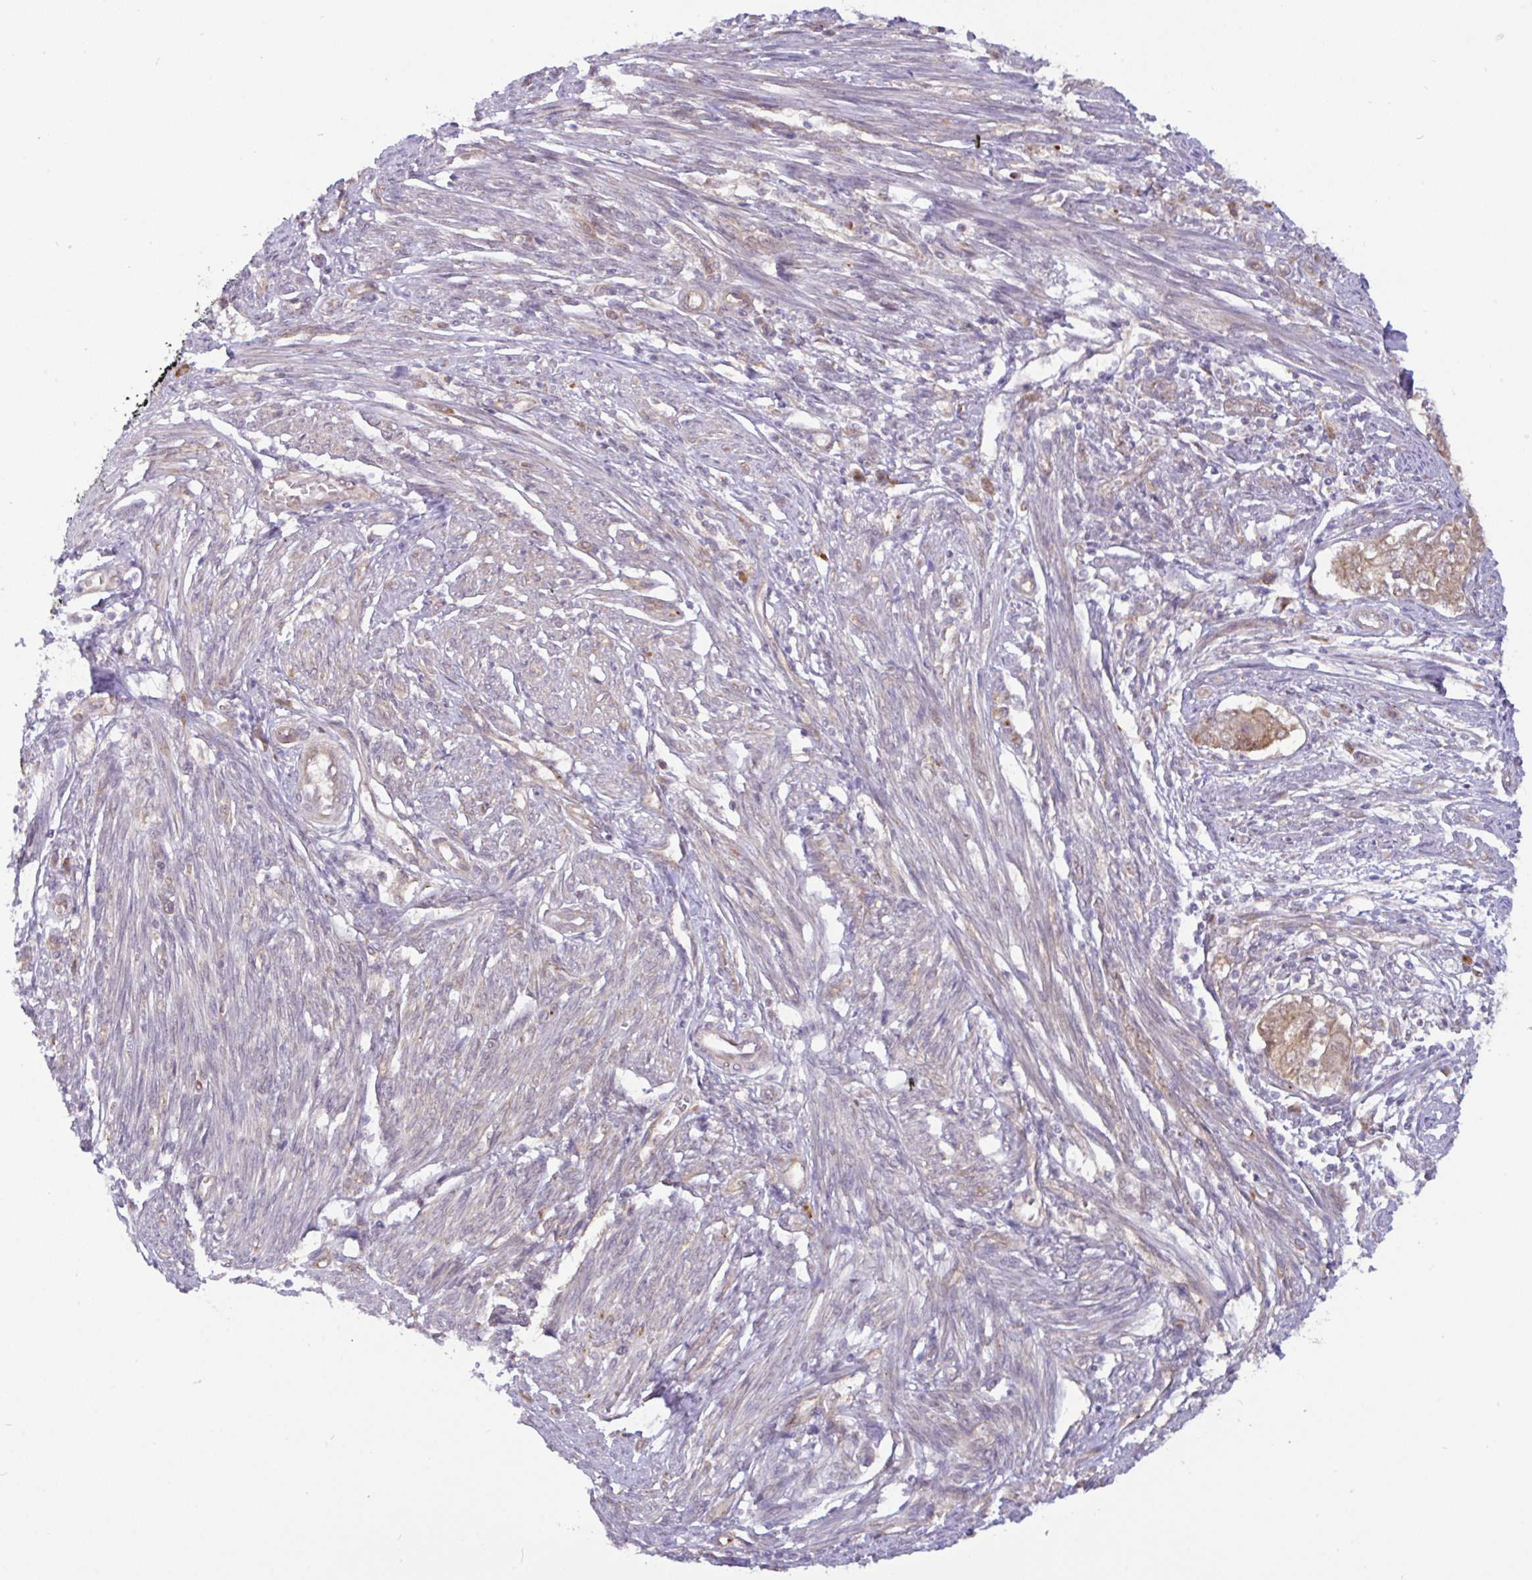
{"staining": {"intensity": "weak", "quantity": ">75%", "location": "cytoplasmic/membranous"}, "tissue": "endometrial cancer", "cell_type": "Tumor cells", "image_type": "cancer", "snomed": [{"axis": "morphology", "description": "Adenocarcinoma, NOS"}, {"axis": "topography", "description": "Endometrium"}], "caption": "Weak cytoplasmic/membranous positivity is appreciated in approximately >75% of tumor cells in adenocarcinoma (endometrial).", "gene": "DLEU7", "patient": {"sex": "female", "age": 62}}